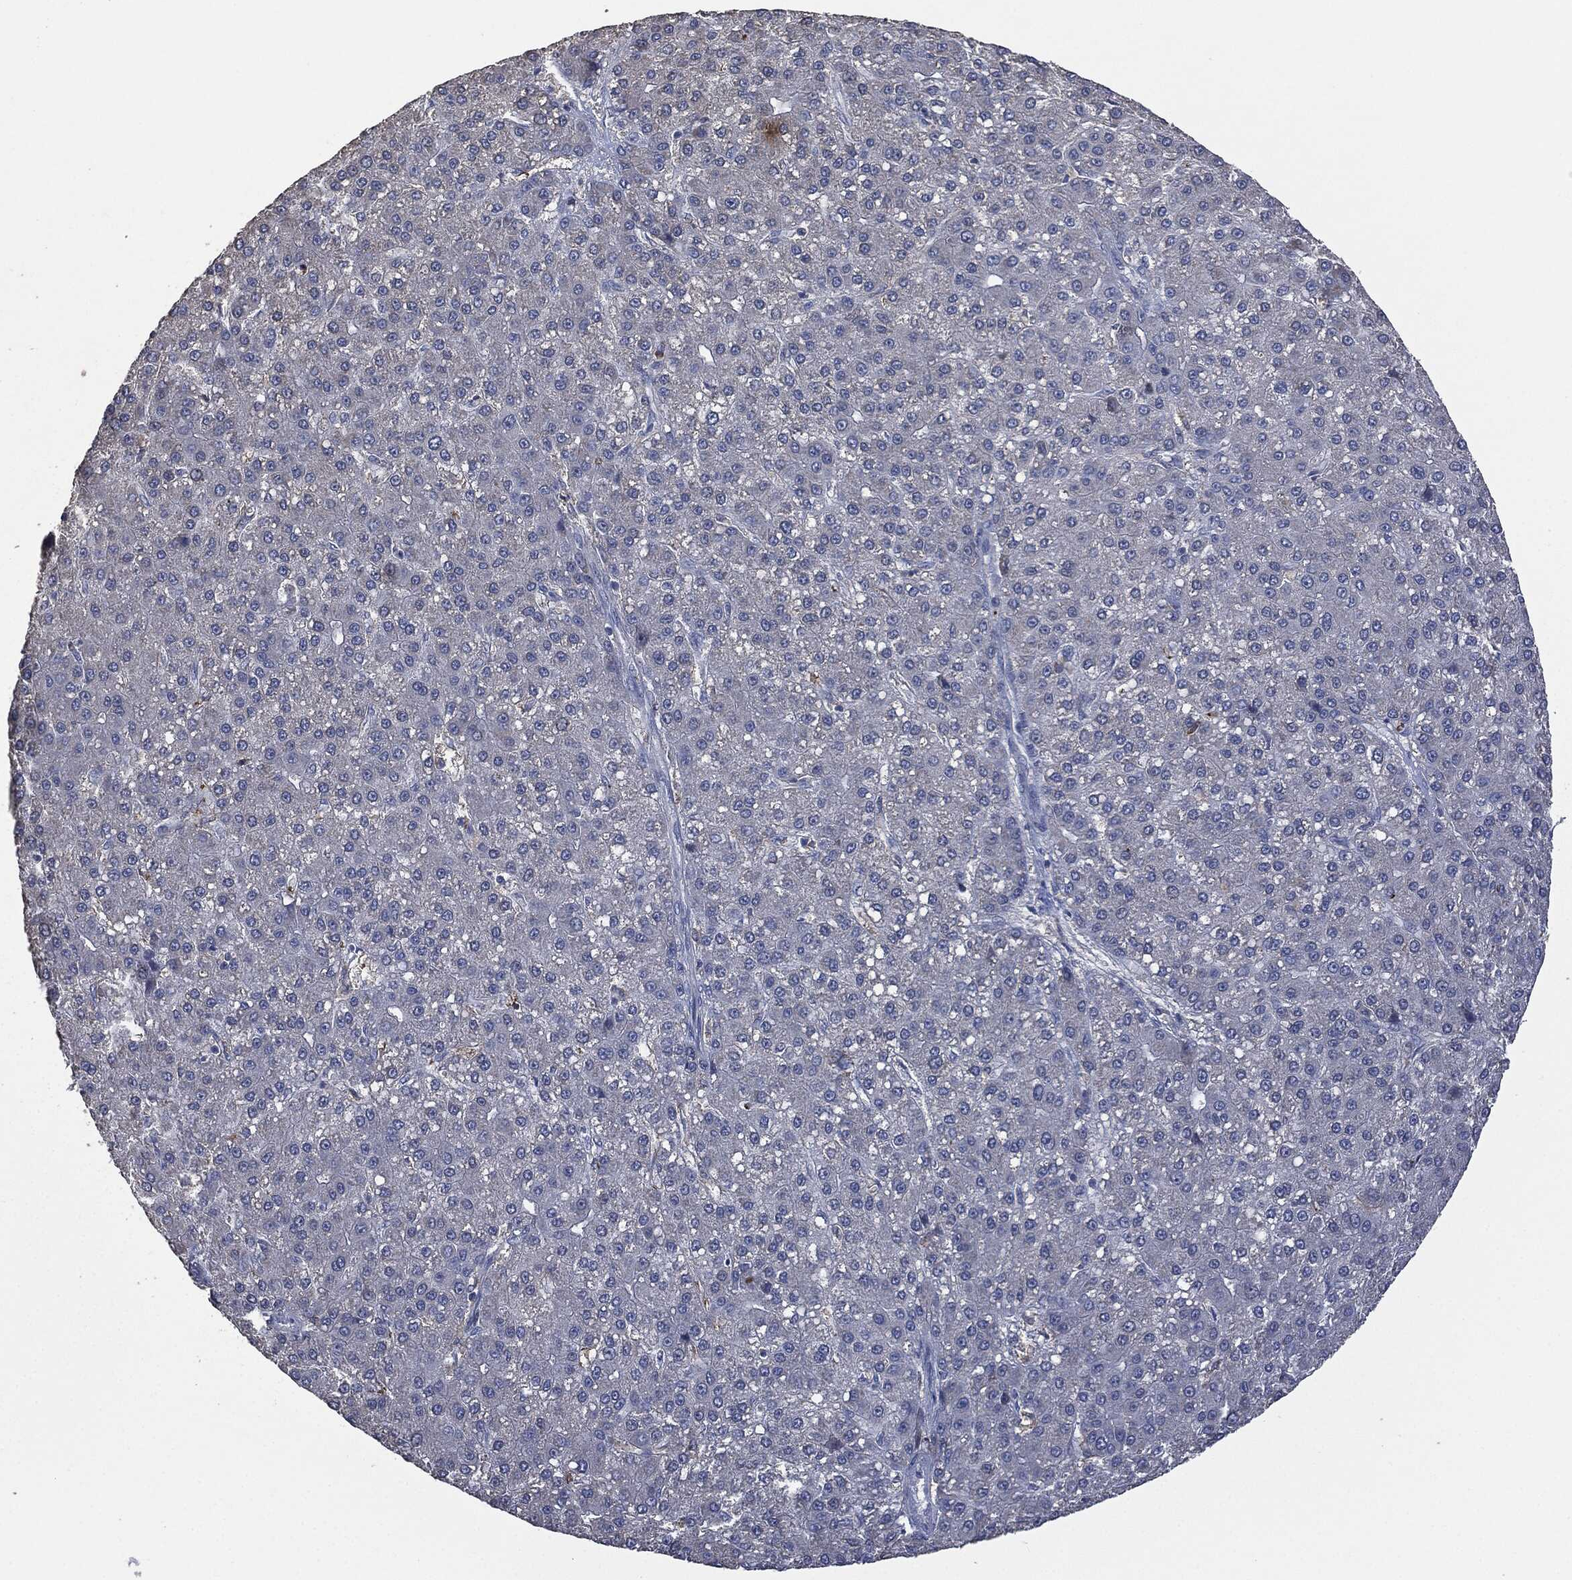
{"staining": {"intensity": "negative", "quantity": "none", "location": "none"}, "tissue": "liver cancer", "cell_type": "Tumor cells", "image_type": "cancer", "snomed": [{"axis": "morphology", "description": "Carcinoma, Hepatocellular, NOS"}, {"axis": "topography", "description": "Liver"}], "caption": "Immunohistochemical staining of human hepatocellular carcinoma (liver) demonstrates no significant staining in tumor cells. (Immunohistochemistry, brightfield microscopy, high magnification).", "gene": "CD33", "patient": {"sex": "male", "age": 67}}